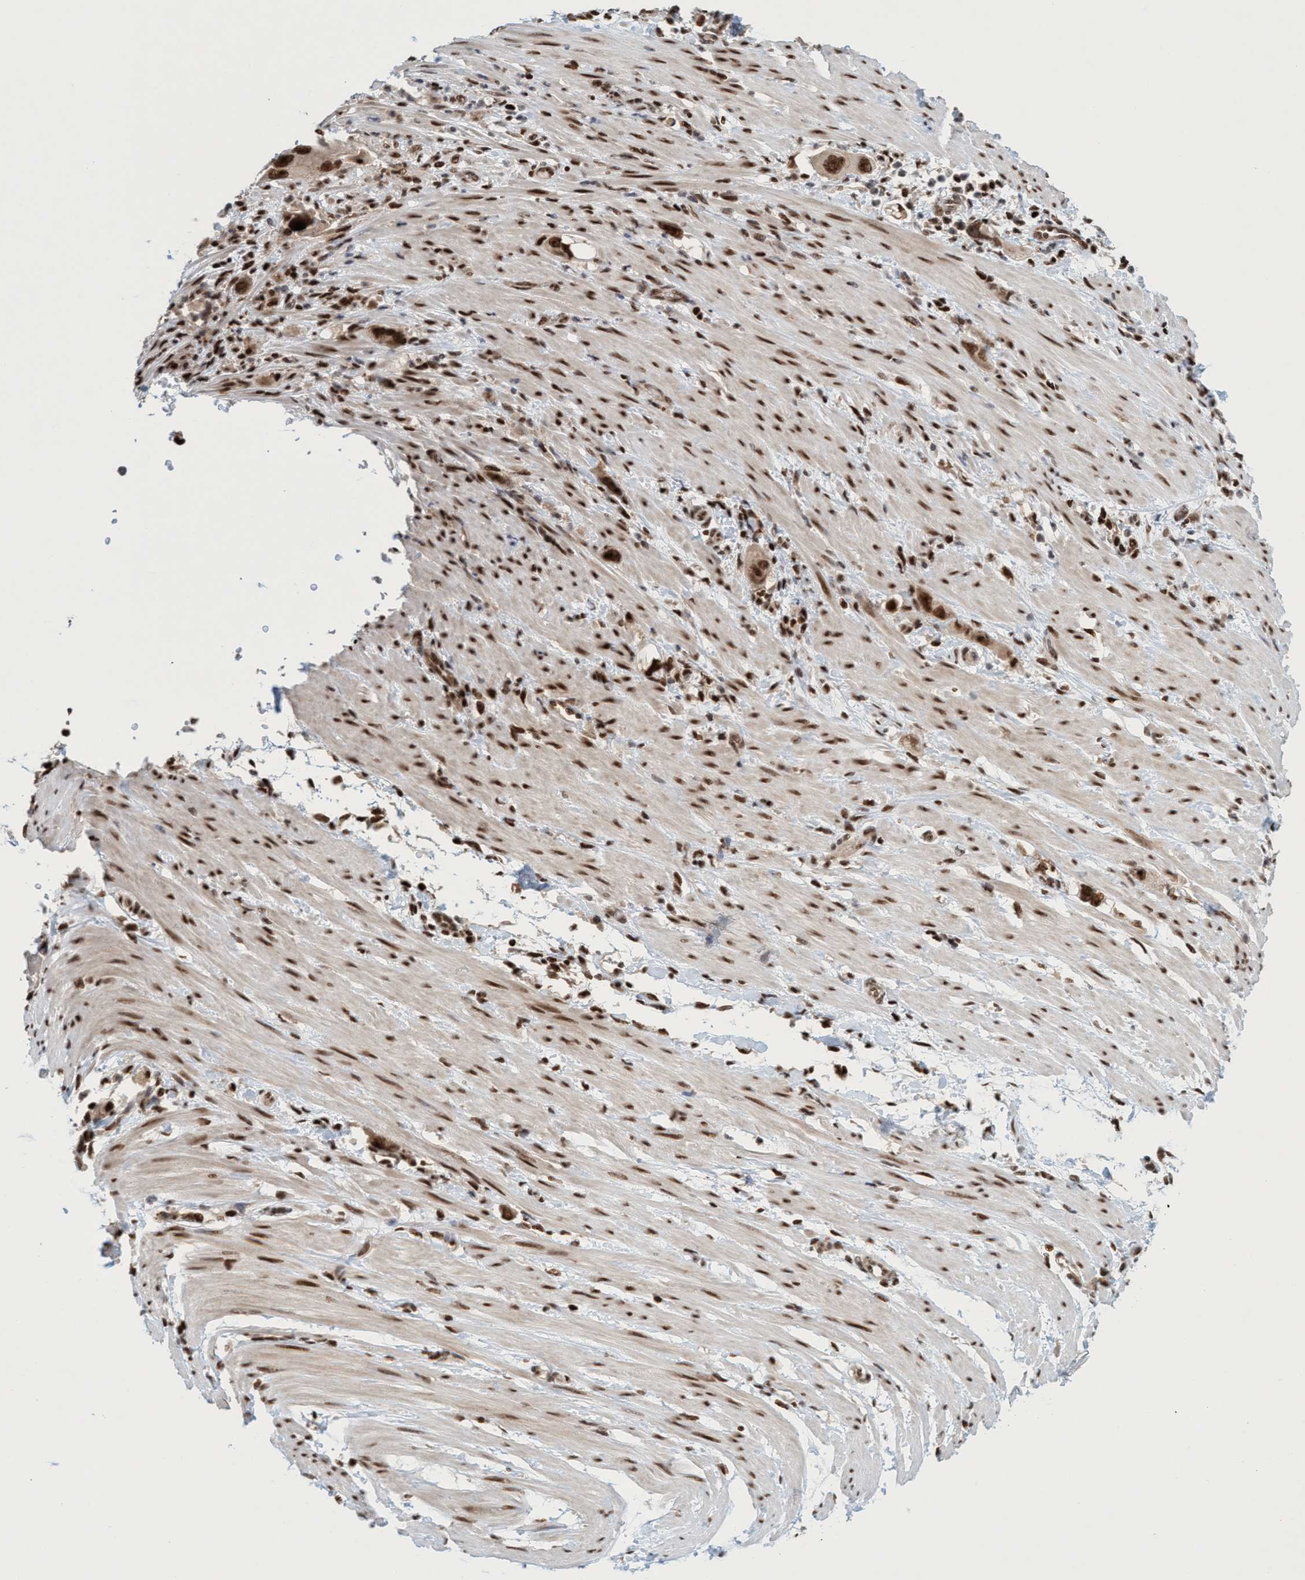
{"staining": {"intensity": "strong", "quantity": ">75%", "location": "nuclear"}, "tissue": "pancreatic cancer", "cell_type": "Tumor cells", "image_type": "cancer", "snomed": [{"axis": "morphology", "description": "Adenocarcinoma, NOS"}, {"axis": "topography", "description": "Pancreas"}], "caption": "A histopathology image of human pancreatic cancer stained for a protein displays strong nuclear brown staining in tumor cells. Using DAB (brown) and hematoxylin (blue) stains, captured at high magnification using brightfield microscopy.", "gene": "SMCR8", "patient": {"sex": "female", "age": 70}}